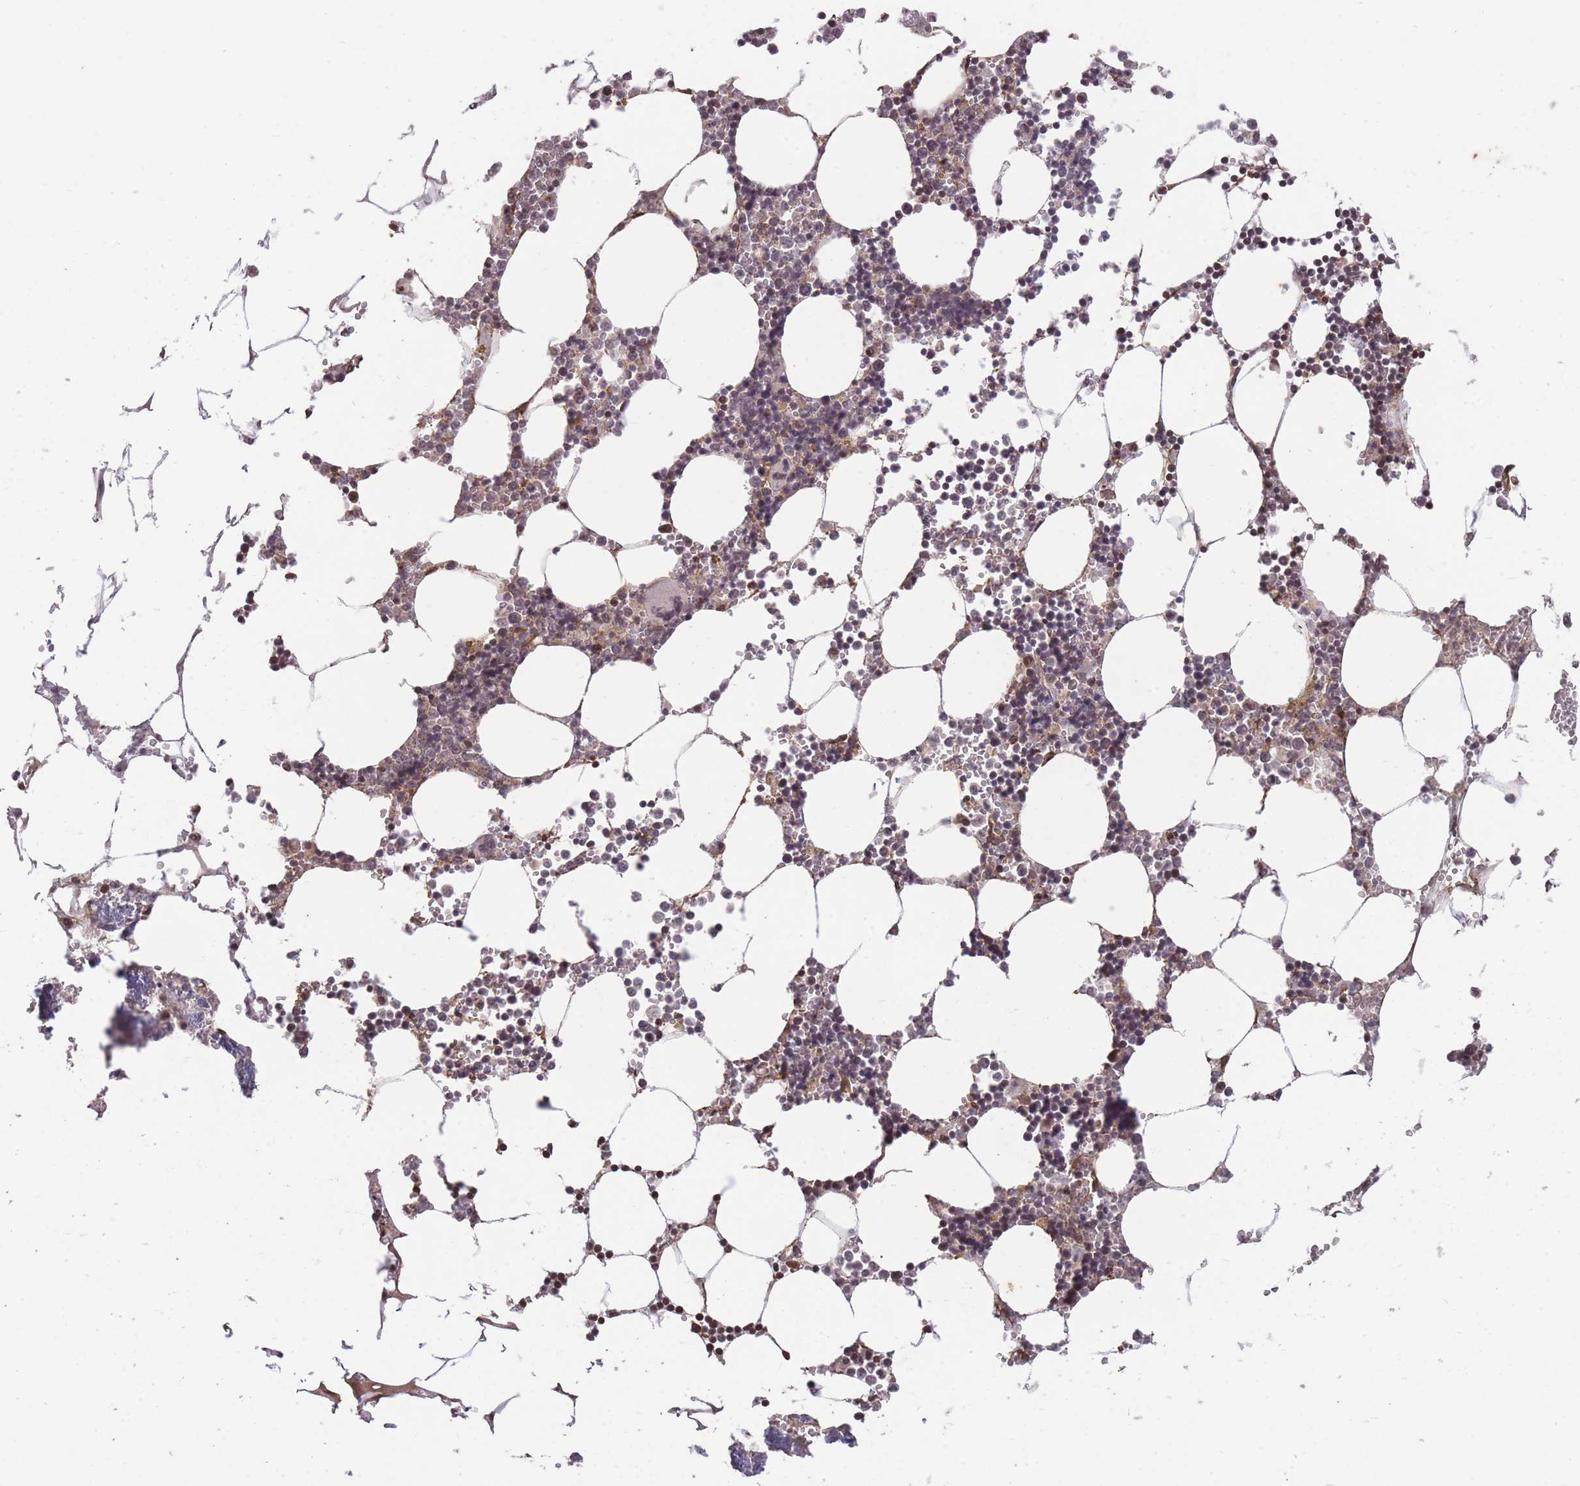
{"staining": {"intensity": "moderate", "quantity": "<25%", "location": "cytoplasmic/membranous"}, "tissue": "bone marrow", "cell_type": "Hematopoietic cells", "image_type": "normal", "snomed": [{"axis": "morphology", "description": "Normal tissue, NOS"}, {"axis": "topography", "description": "Bone marrow"}], "caption": "Brown immunohistochemical staining in benign human bone marrow demonstrates moderate cytoplasmic/membranous positivity in about <25% of hematopoietic cells.", "gene": "GGT5", "patient": {"sex": "male", "age": 54}}